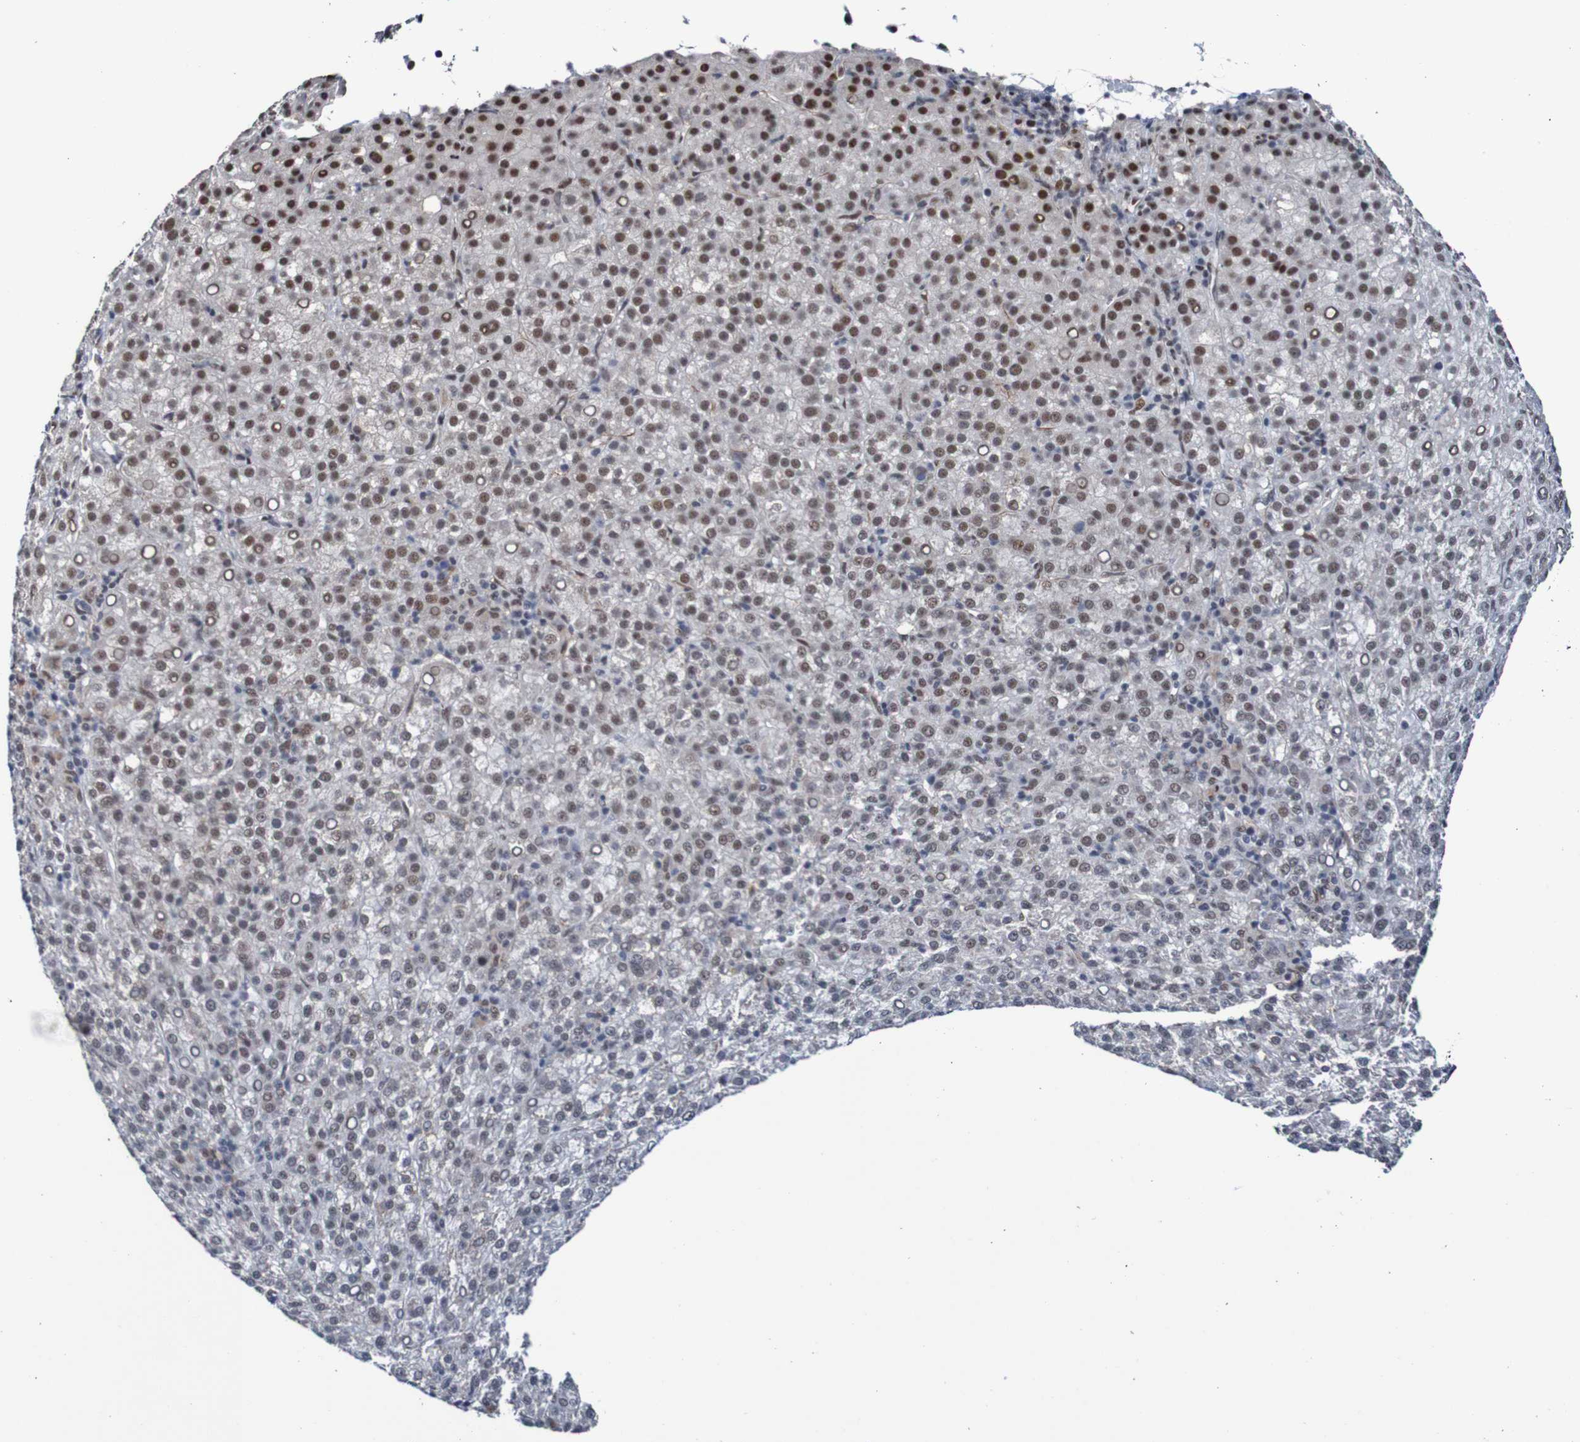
{"staining": {"intensity": "strong", "quantity": "<25%", "location": "nuclear"}, "tissue": "liver cancer", "cell_type": "Tumor cells", "image_type": "cancer", "snomed": [{"axis": "morphology", "description": "Carcinoma, Hepatocellular, NOS"}, {"axis": "topography", "description": "Liver"}], "caption": "Immunohistochemical staining of hepatocellular carcinoma (liver) exhibits strong nuclear protein expression in about <25% of tumor cells.", "gene": "CDC5L", "patient": {"sex": "female", "age": 58}}